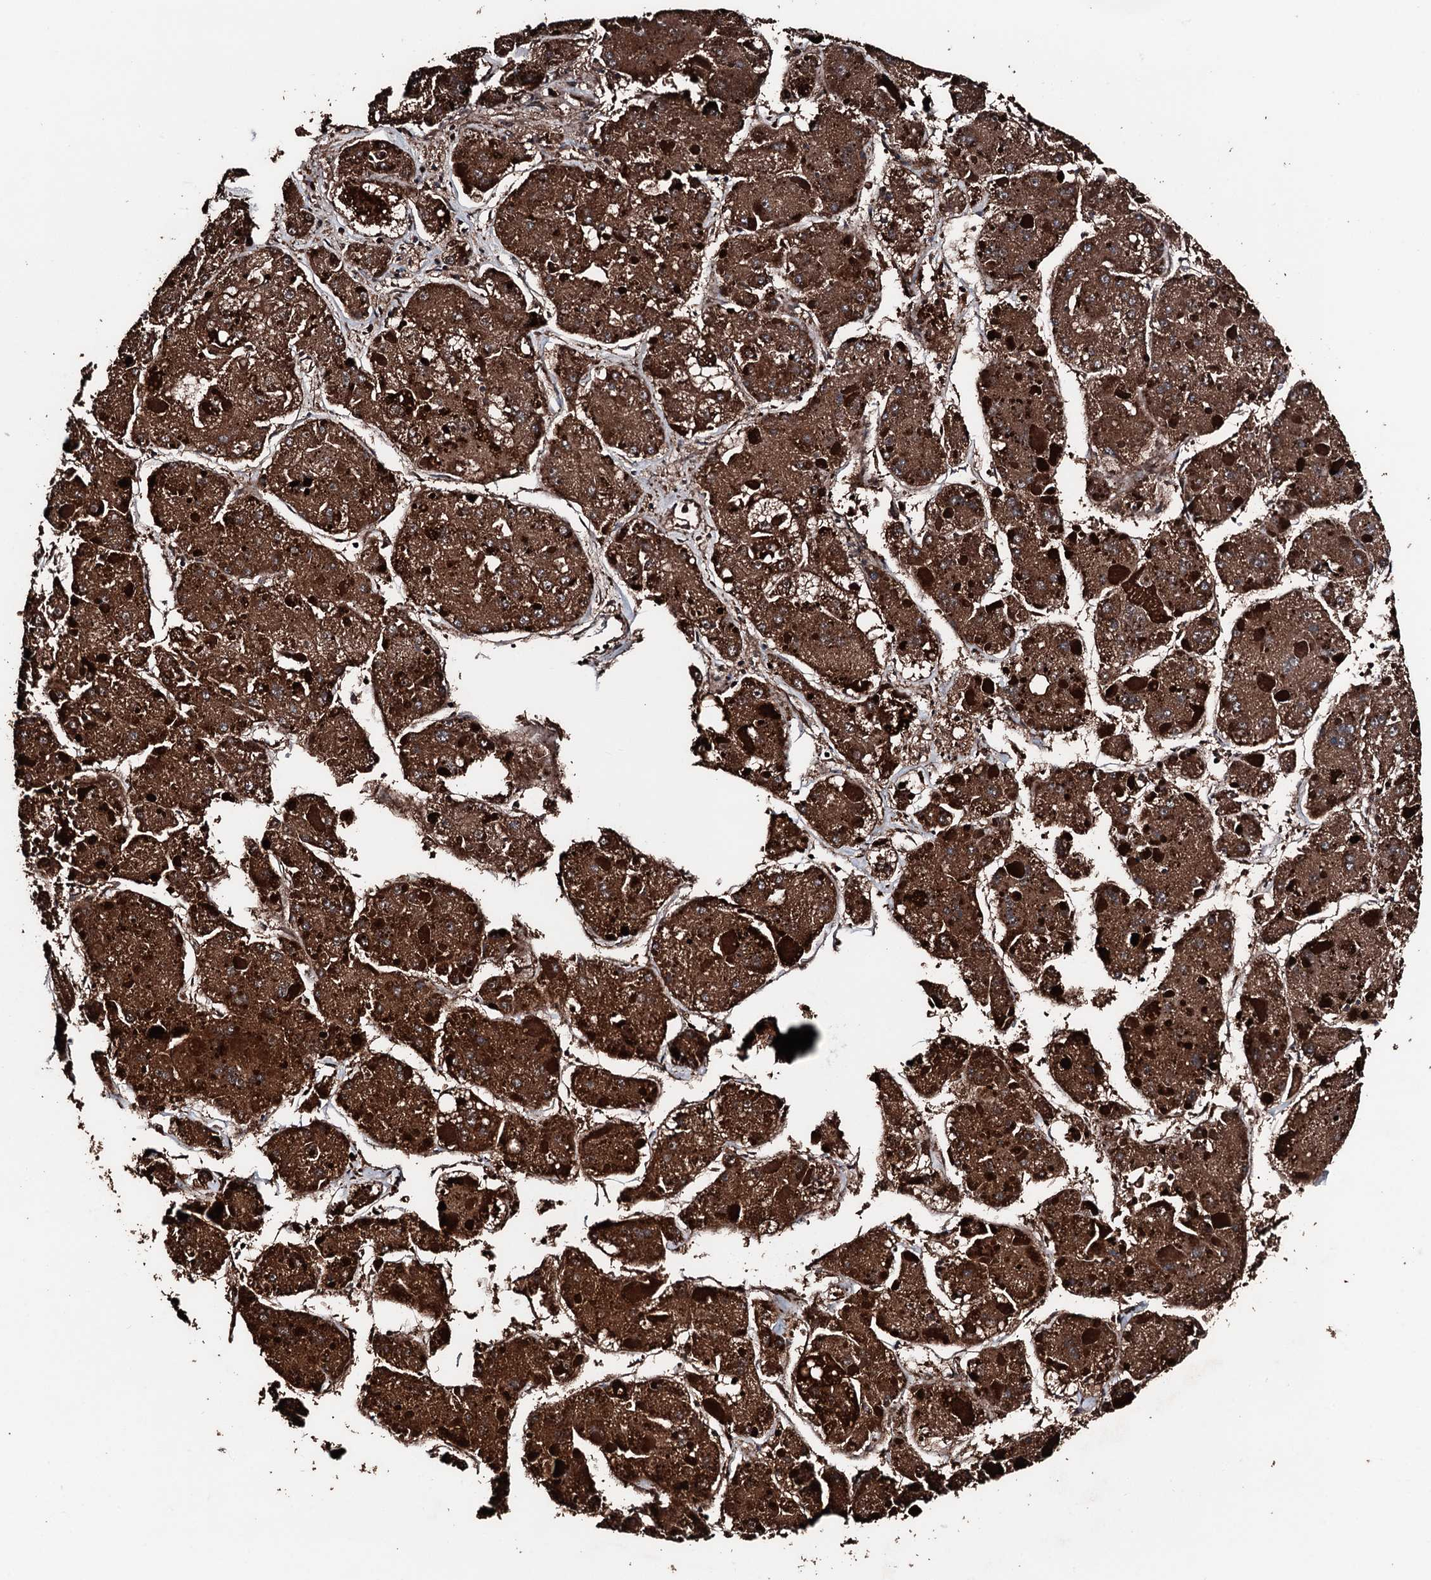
{"staining": {"intensity": "strong", "quantity": ">75%", "location": "cytoplasmic/membranous"}, "tissue": "liver cancer", "cell_type": "Tumor cells", "image_type": "cancer", "snomed": [{"axis": "morphology", "description": "Carcinoma, Hepatocellular, NOS"}, {"axis": "topography", "description": "Liver"}], "caption": "Hepatocellular carcinoma (liver) stained with a brown dye exhibits strong cytoplasmic/membranous positive positivity in approximately >75% of tumor cells.", "gene": "KIF18A", "patient": {"sex": "female", "age": 73}}